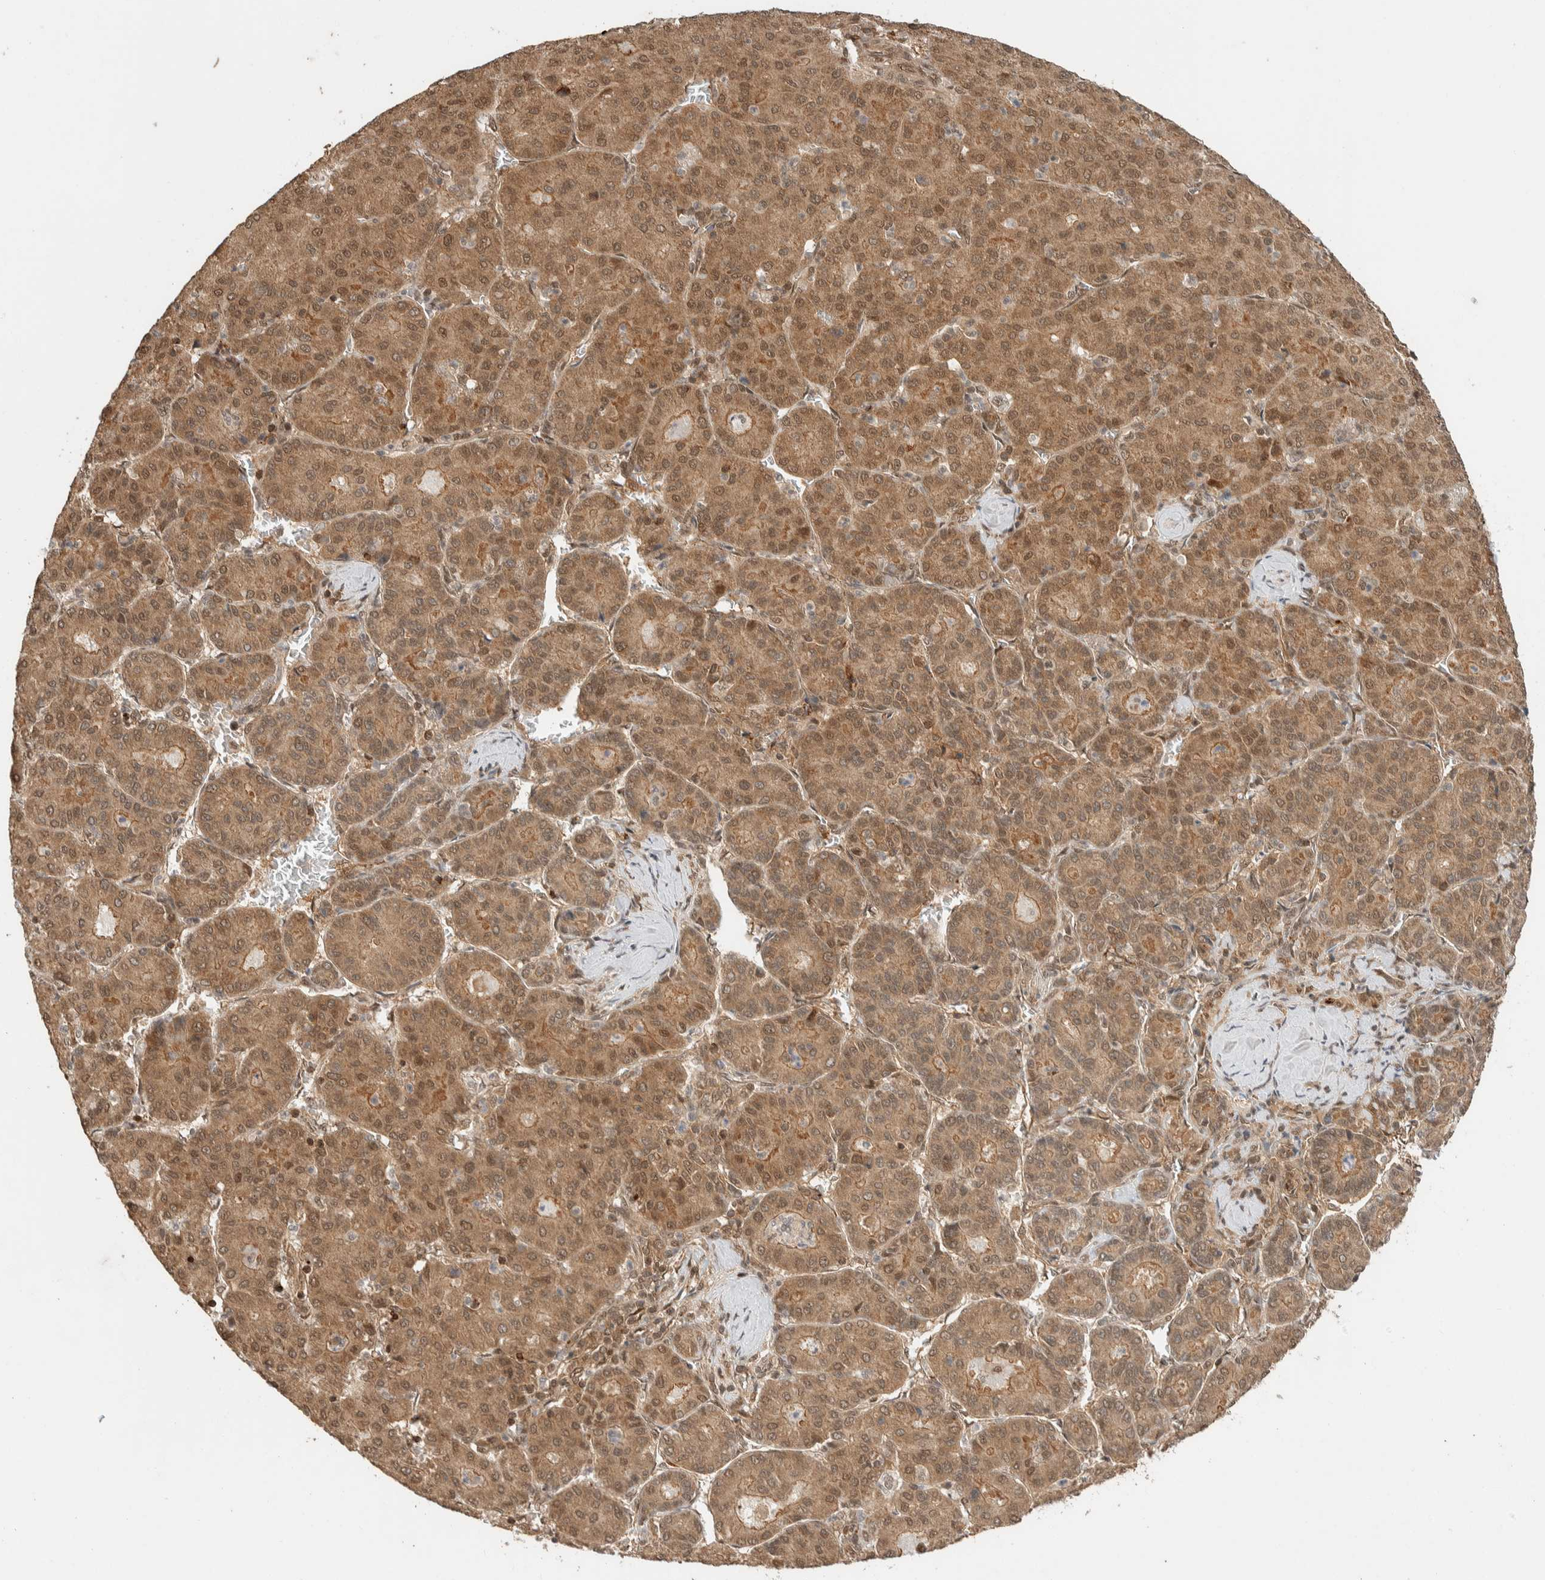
{"staining": {"intensity": "moderate", "quantity": ">75%", "location": "cytoplasmic/membranous,nuclear"}, "tissue": "liver cancer", "cell_type": "Tumor cells", "image_type": "cancer", "snomed": [{"axis": "morphology", "description": "Carcinoma, Hepatocellular, NOS"}, {"axis": "topography", "description": "Liver"}], "caption": "Liver cancer stained with DAB immunohistochemistry shows medium levels of moderate cytoplasmic/membranous and nuclear staining in approximately >75% of tumor cells.", "gene": "ZBTB2", "patient": {"sex": "male", "age": 65}}